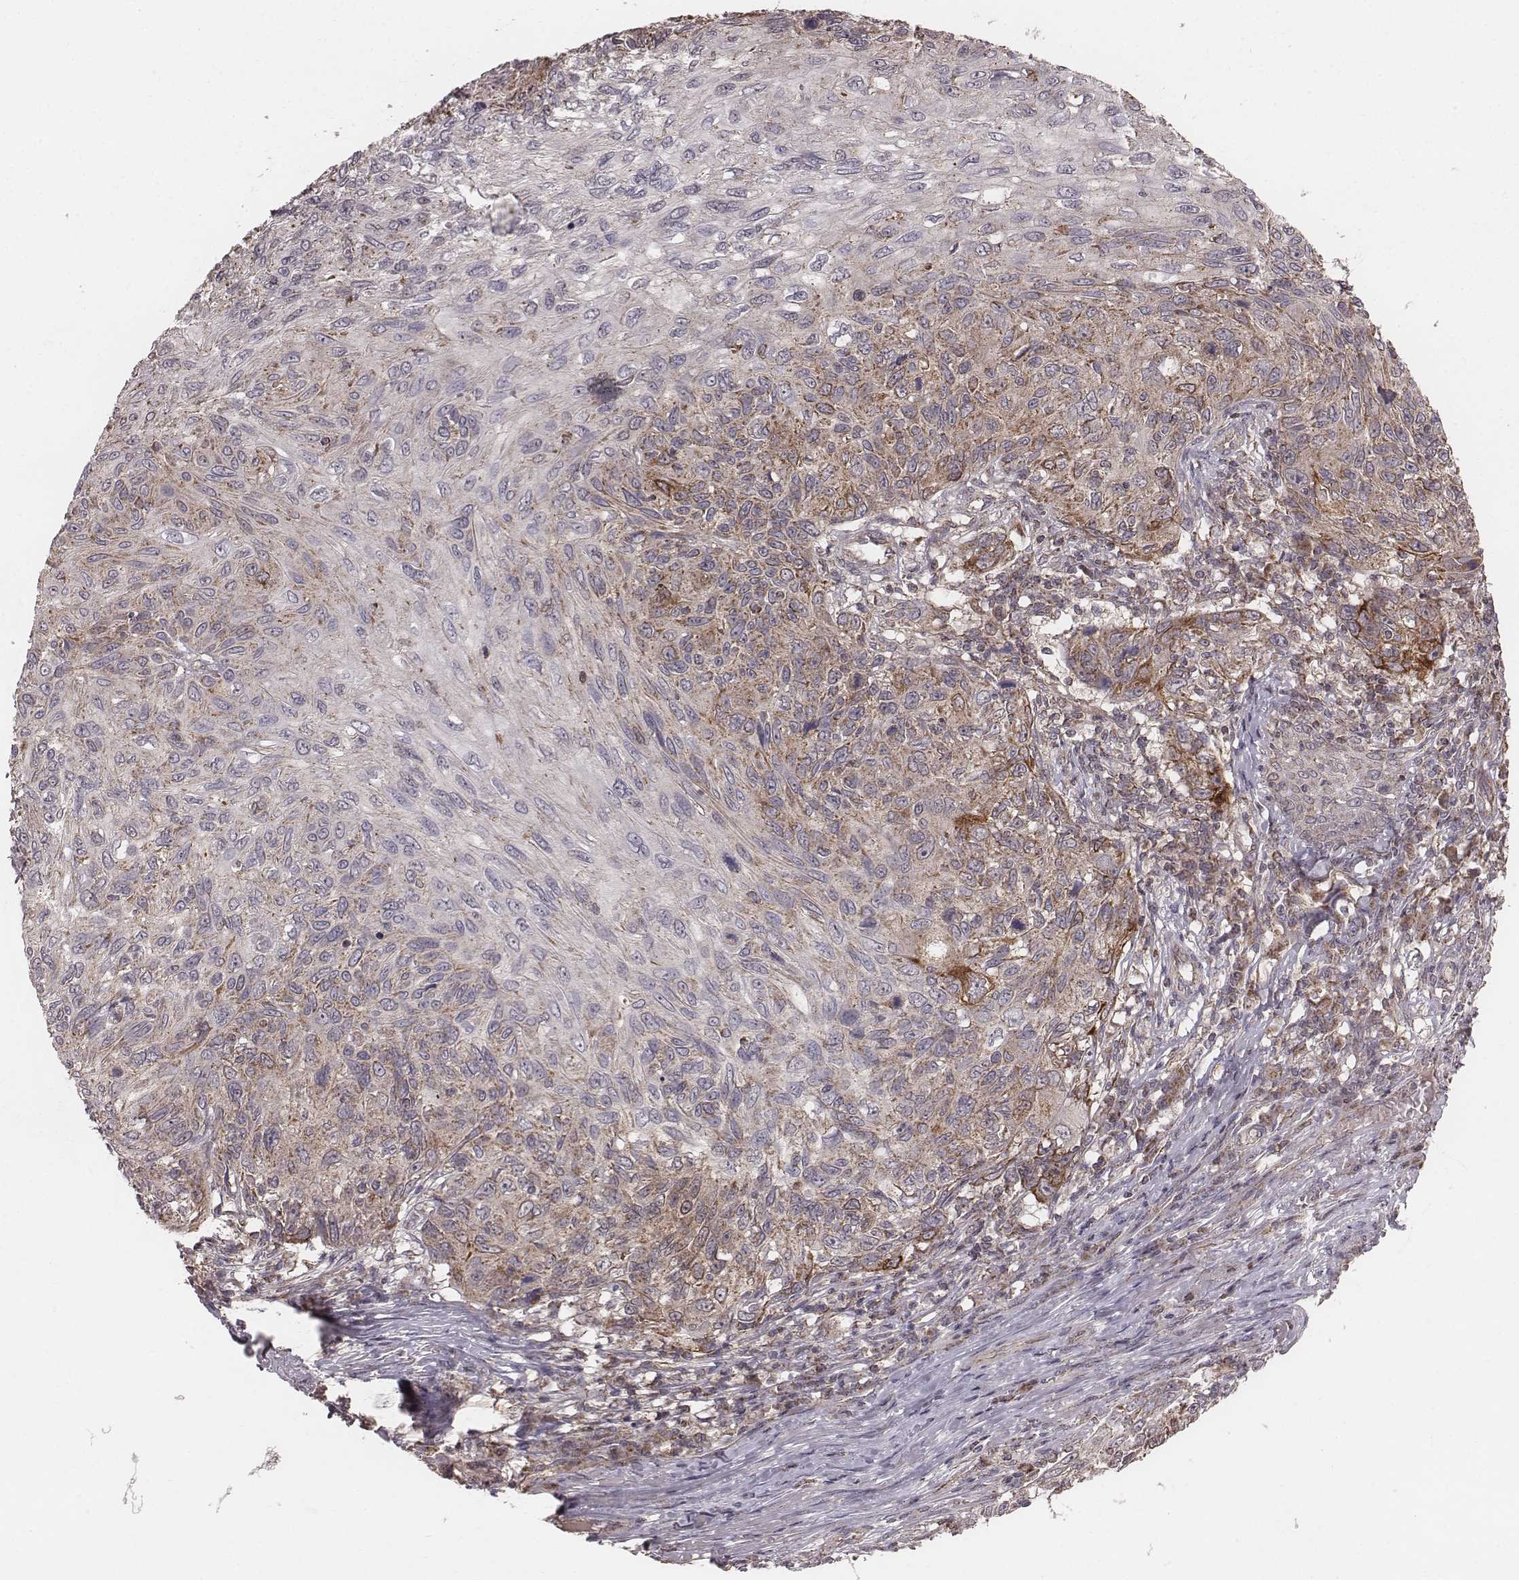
{"staining": {"intensity": "moderate", "quantity": "25%-75%", "location": "cytoplasmic/membranous"}, "tissue": "skin cancer", "cell_type": "Tumor cells", "image_type": "cancer", "snomed": [{"axis": "morphology", "description": "Squamous cell carcinoma, NOS"}, {"axis": "topography", "description": "Skin"}], "caption": "IHC staining of skin cancer, which displays medium levels of moderate cytoplasmic/membranous staining in approximately 25%-75% of tumor cells indicating moderate cytoplasmic/membranous protein staining. The staining was performed using DAB (3,3'-diaminobenzidine) (brown) for protein detection and nuclei were counterstained in hematoxylin (blue).", "gene": "PDCD2L", "patient": {"sex": "male", "age": 92}}